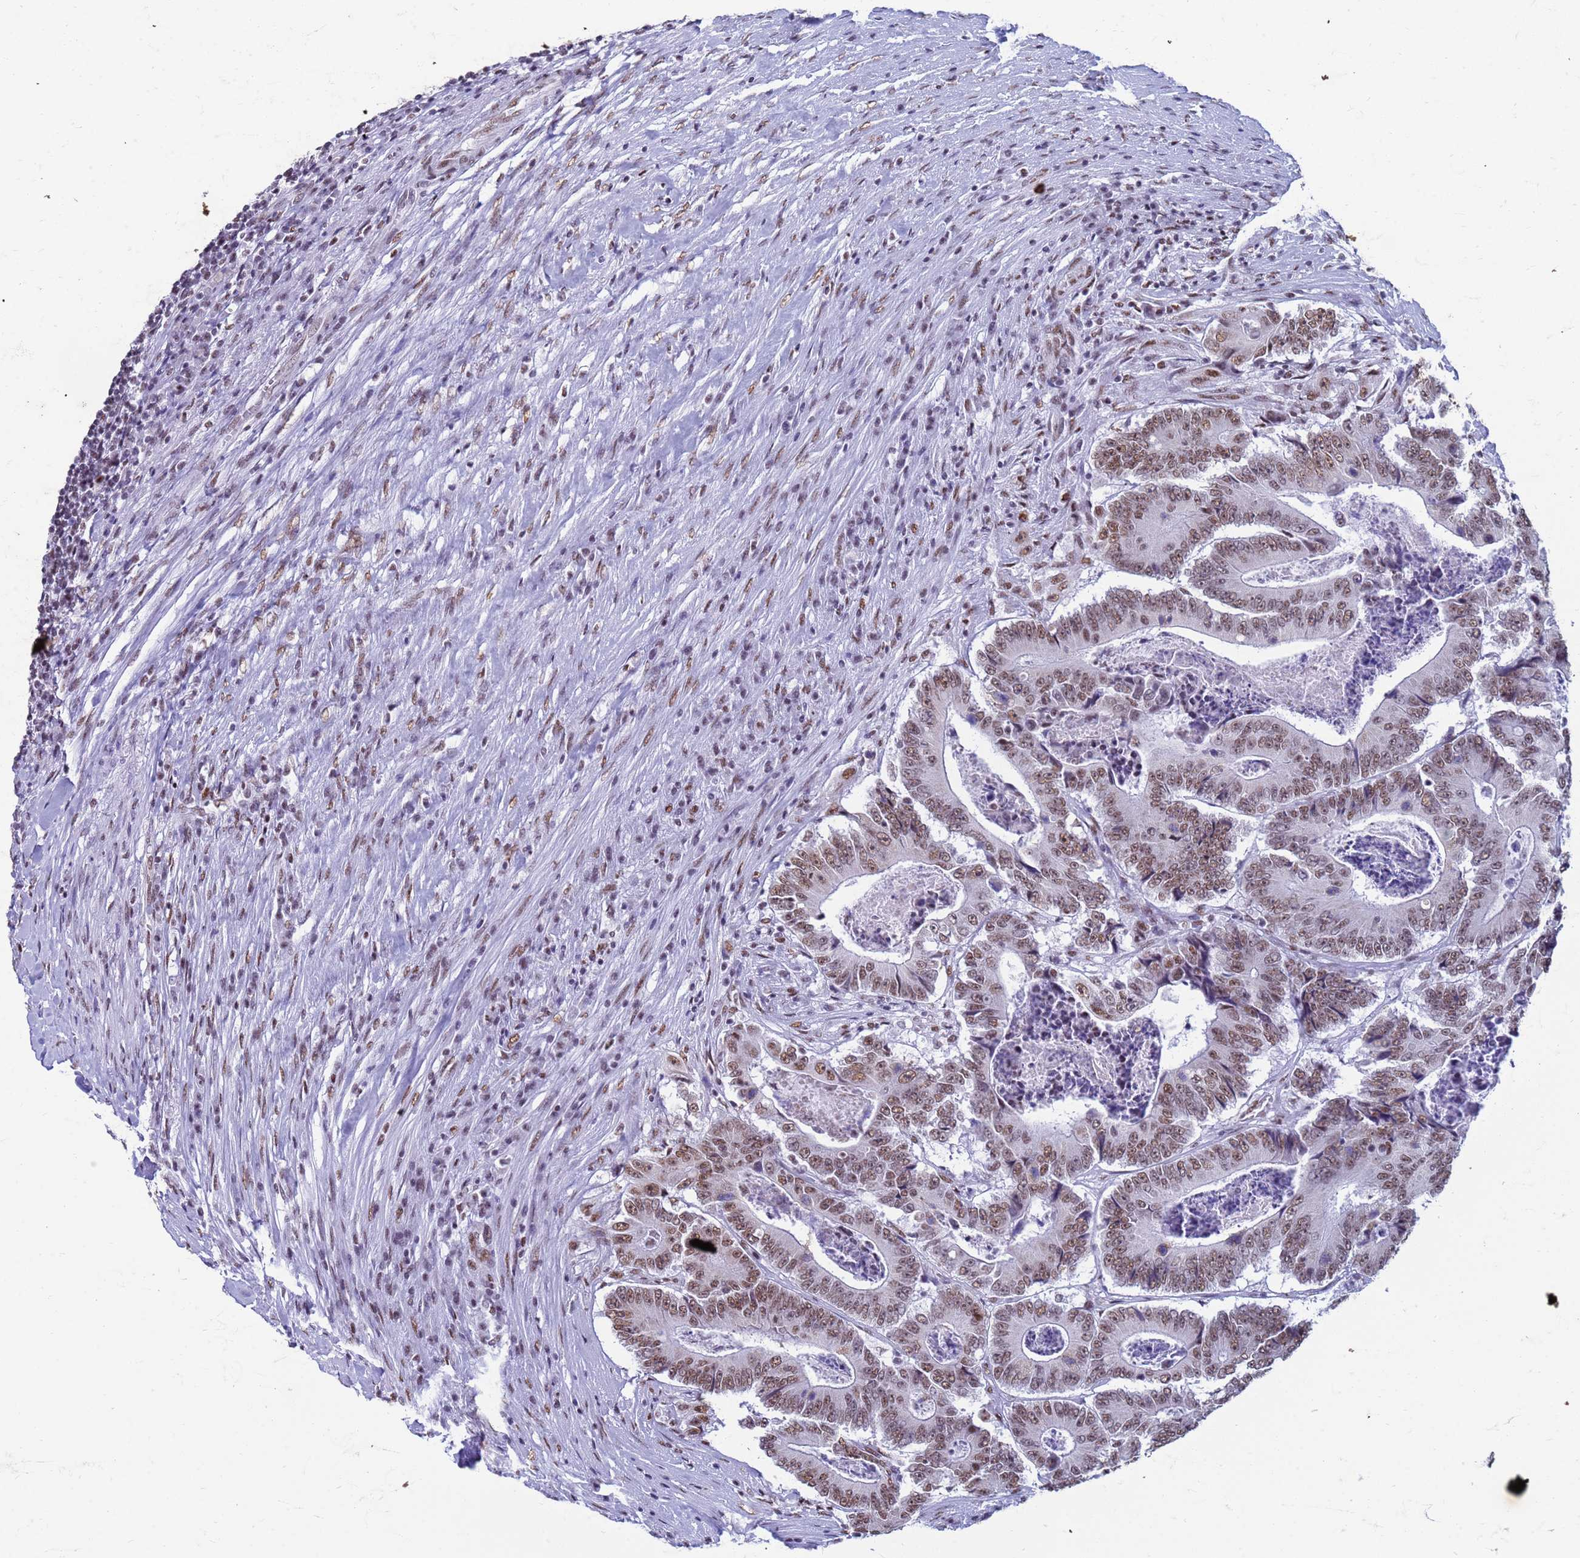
{"staining": {"intensity": "moderate", "quantity": ">75%", "location": "nuclear"}, "tissue": "colorectal cancer", "cell_type": "Tumor cells", "image_type": "cancer", "snomed": [{"axis": "morphology", "description": "Adenocarcinoma, NOS"}, {"axis": "topography", "description": "Colon"}], "caption": "Colorectal cancer stained for a protein (brown) demonstrates moderate nuclear positive expression in approximately >75% of tumor cells.", "gene": "FAM170B", "patient": {"sex": "male", "age": 83}}